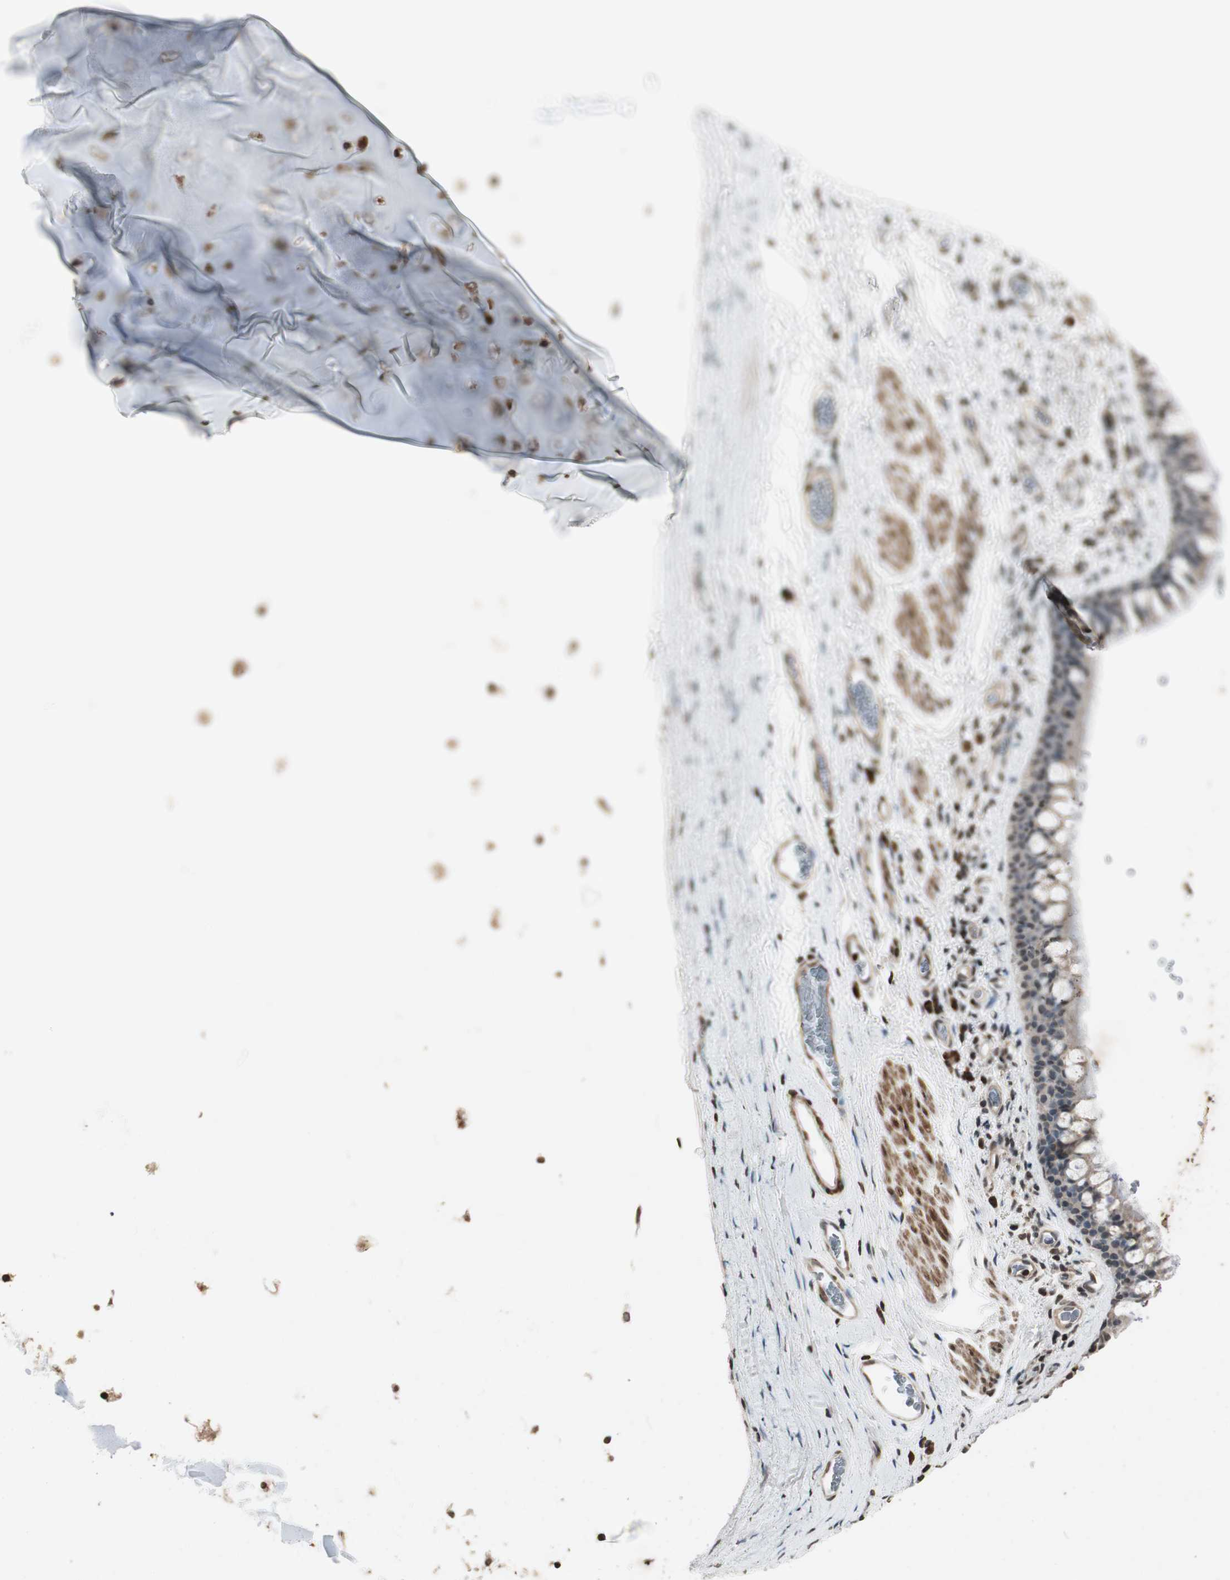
{"staining": {"intensity": "weak", "quantity": ">75%", "location": "cytoplasmic/membranous"}, "tissue": "bronchus", "cell_type": "Respiratory epithelial cells", "image_type": "normal", "snomed": [{"axis": "morphology", "description": "Normal tissue, NOS"}, {"axis": "morphology", "description": "Malignant melanoma, Metastatic site"}, {"axis": "topography", "description": "Bronchus"}, {"axis": "topography", "description": "Lung"}], "caption": "Weak cytoplasmic/membranous expression is identified in approximately >75% of respiratory epithelial cells in unremarkable bronchus.", "gene": "PRKG1", "patient": {"sex": "male", "age": 64}}